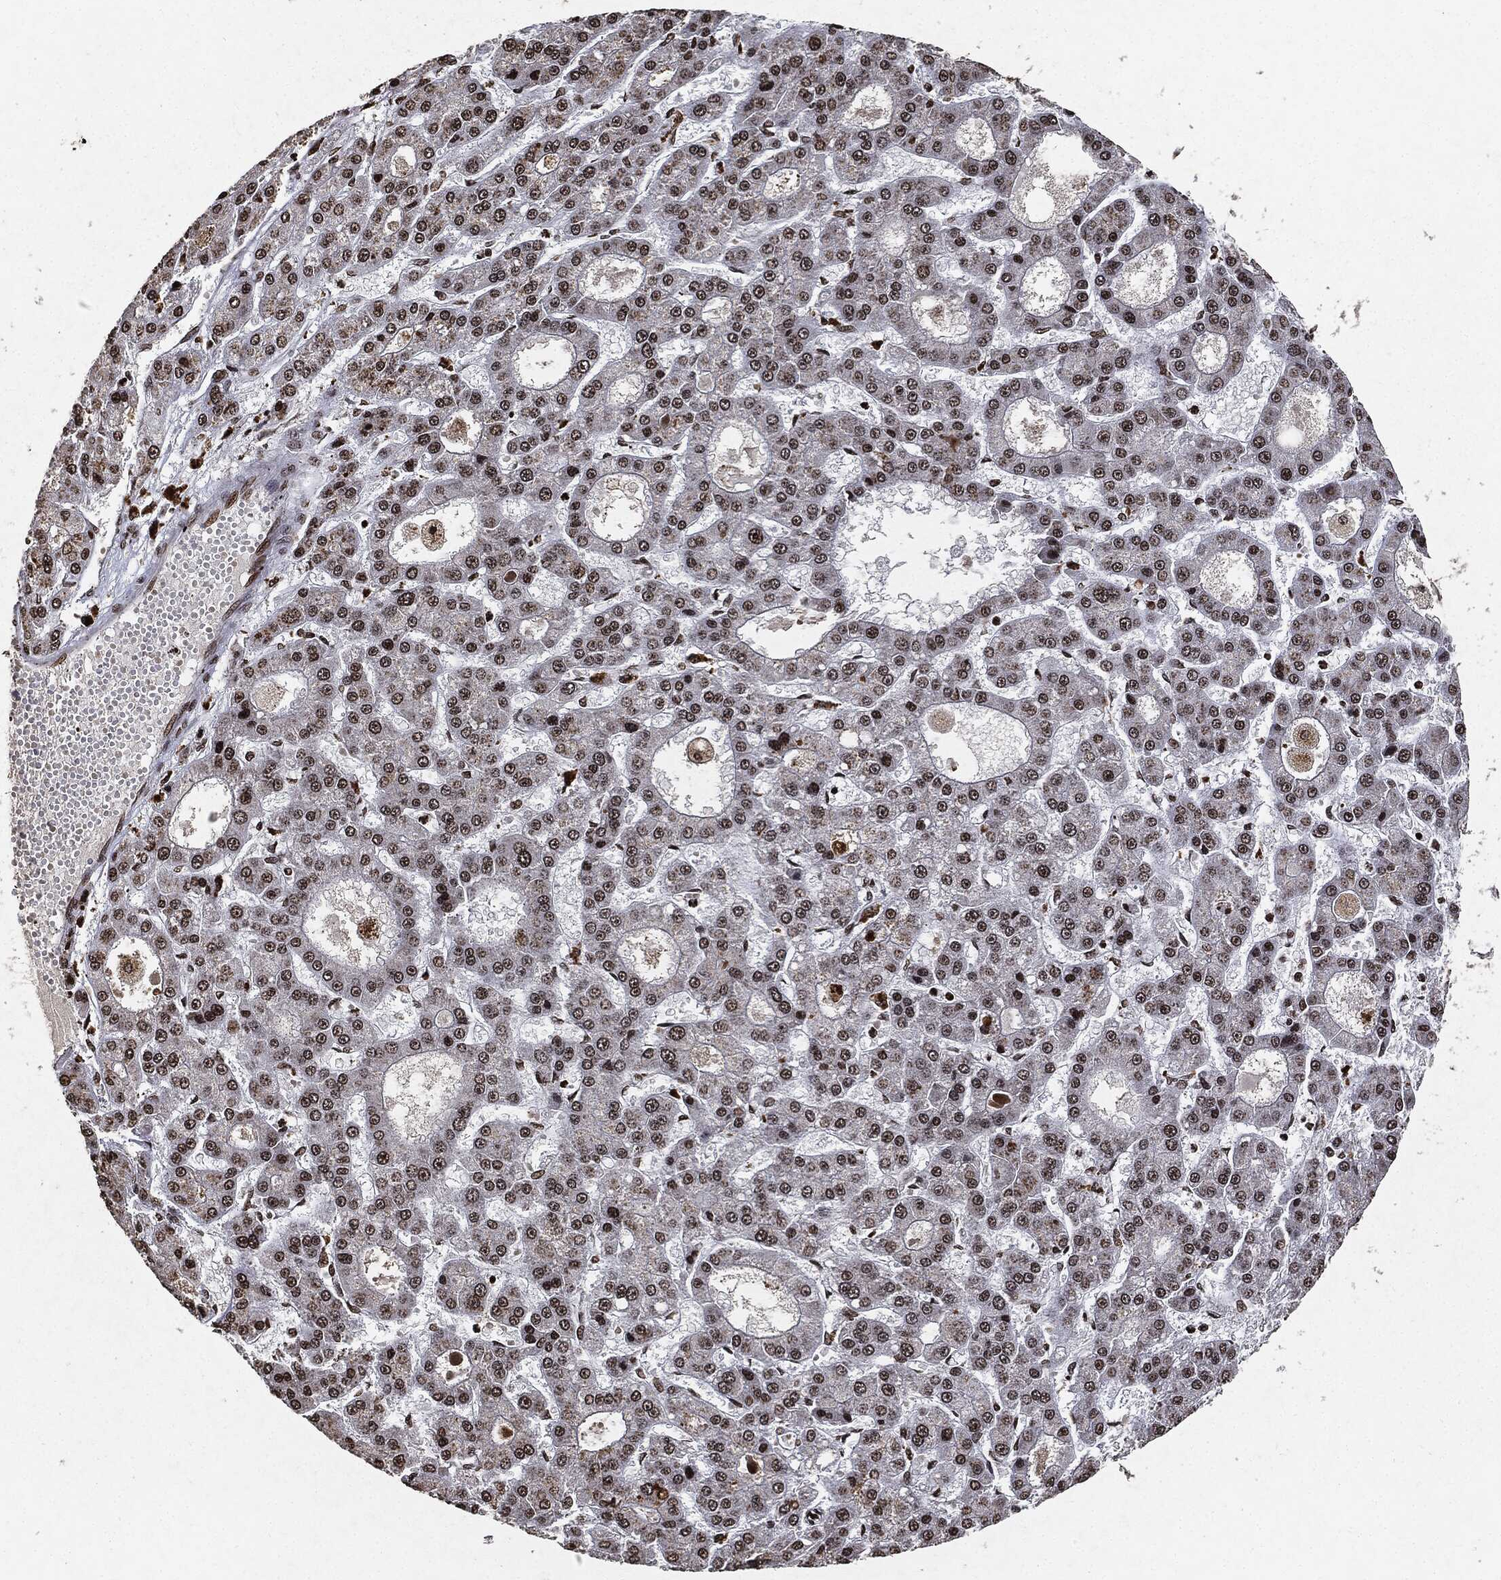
{"staining": {"intensity": "moderate", "quantity": "25%-75%", "location": "nuclear"}, "tissue": "liver cancer", "cell_type": "Tumor cells", "image_type": "cancer", "snomed": [{"axis": "morphology", "description": "Carcinoma, Hepatocellular, NOS"}, {"axis": "topography", "description": "Liver"}], "caption": "Tumor cells show moderate nuclear expression in about 25%-75% of cells in liver hepatocellular carcinoma.", "gene": "JUN", "patient": {"sex": "male", "age": 70}}